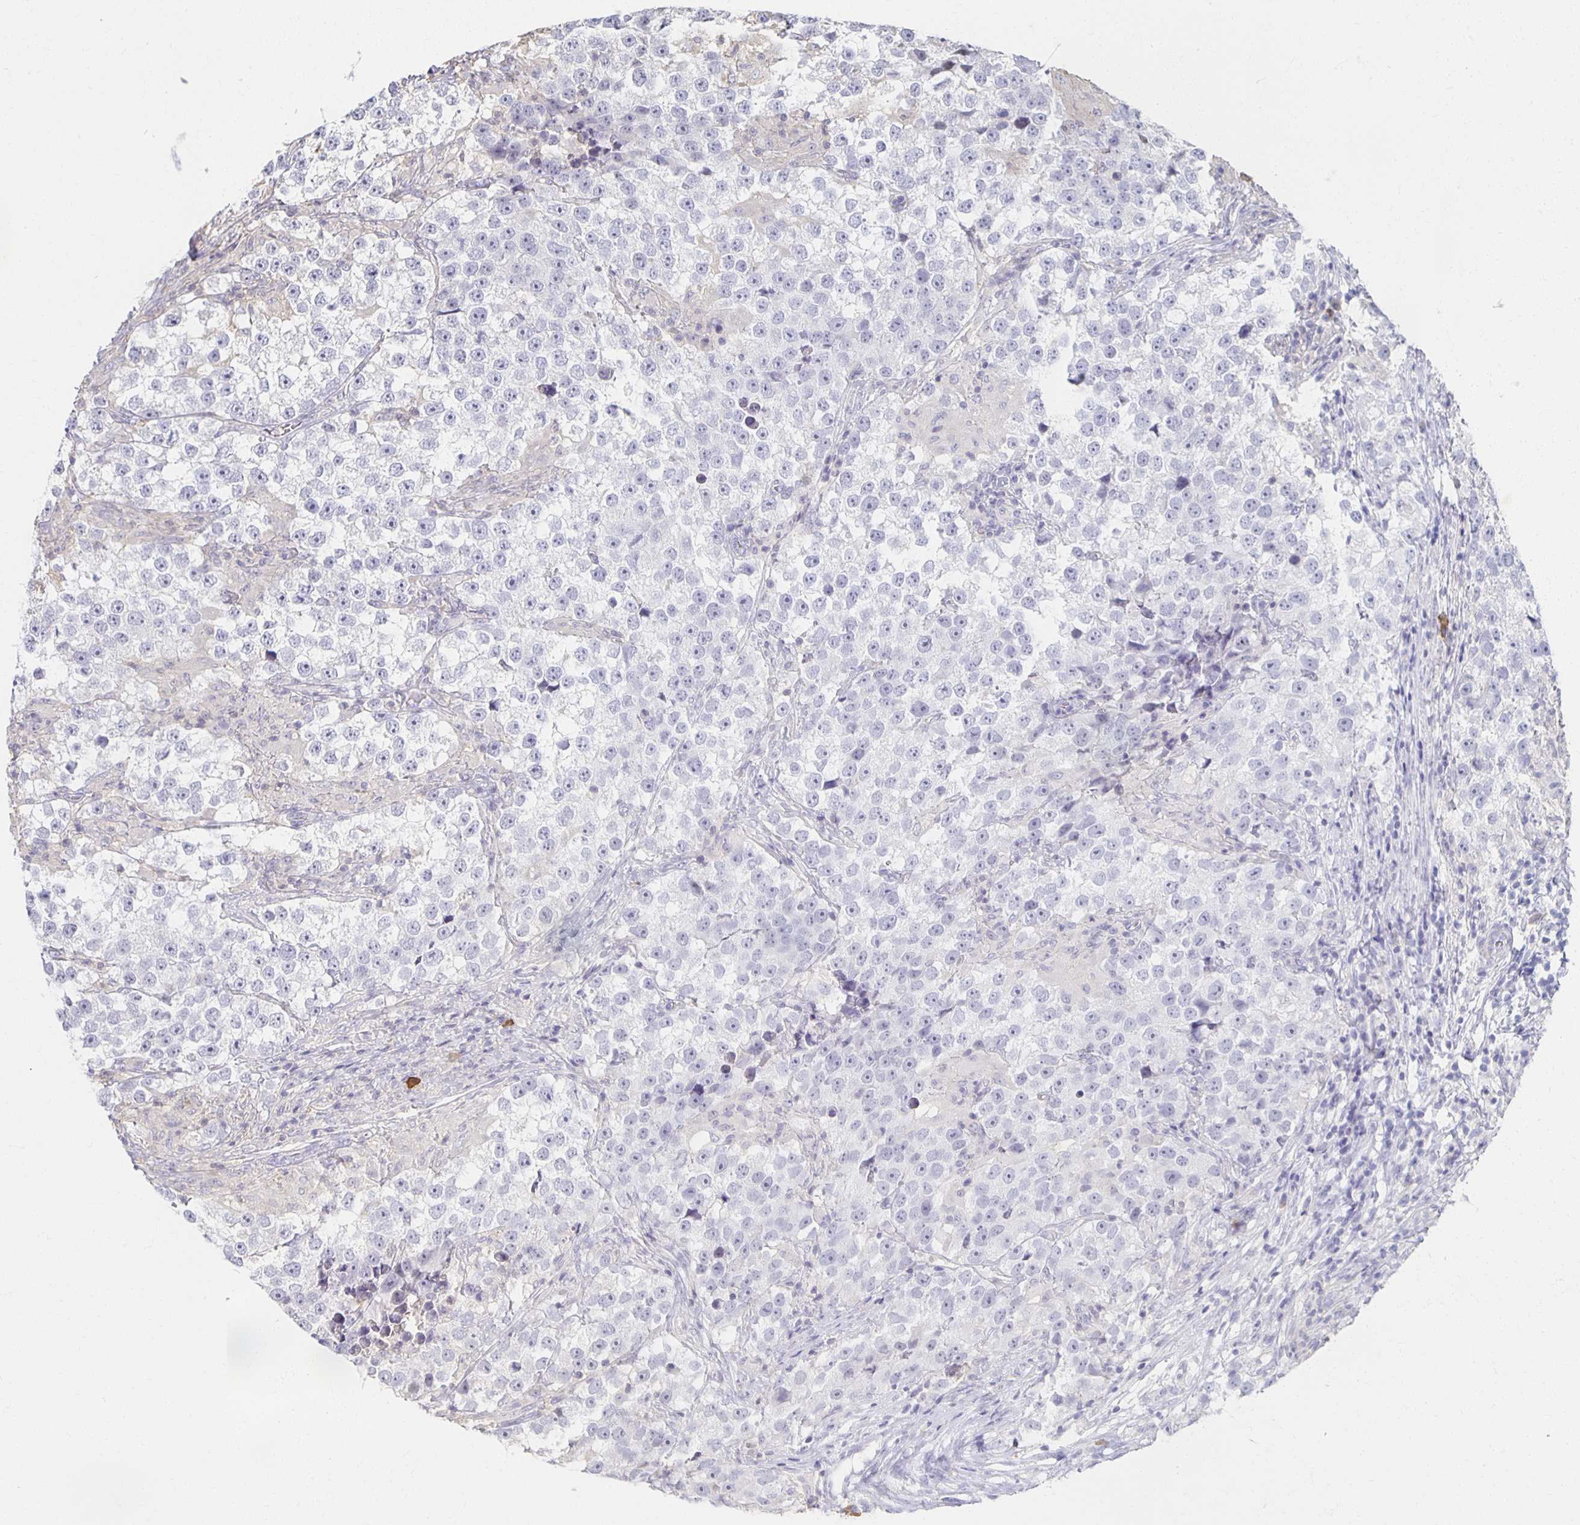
{"staining": {"intensity": "negative", "quantity": "none", "location": "none"}, "tissue": "testis cancer", "cell_type": "Tumor cells", "image_type": "cancer", "snomed": [{"axis": "morphology", "description": "Seminoma, NOS"}, {"axis": "topography", "description": "Testis"}], "caption": "Immunohistochemistry (IHC) of testis cancer (seminoma) demonstrates no expression in tumor cells.", "gene": "ZNF692", "patient": {"sex": "male", "age": 46}}